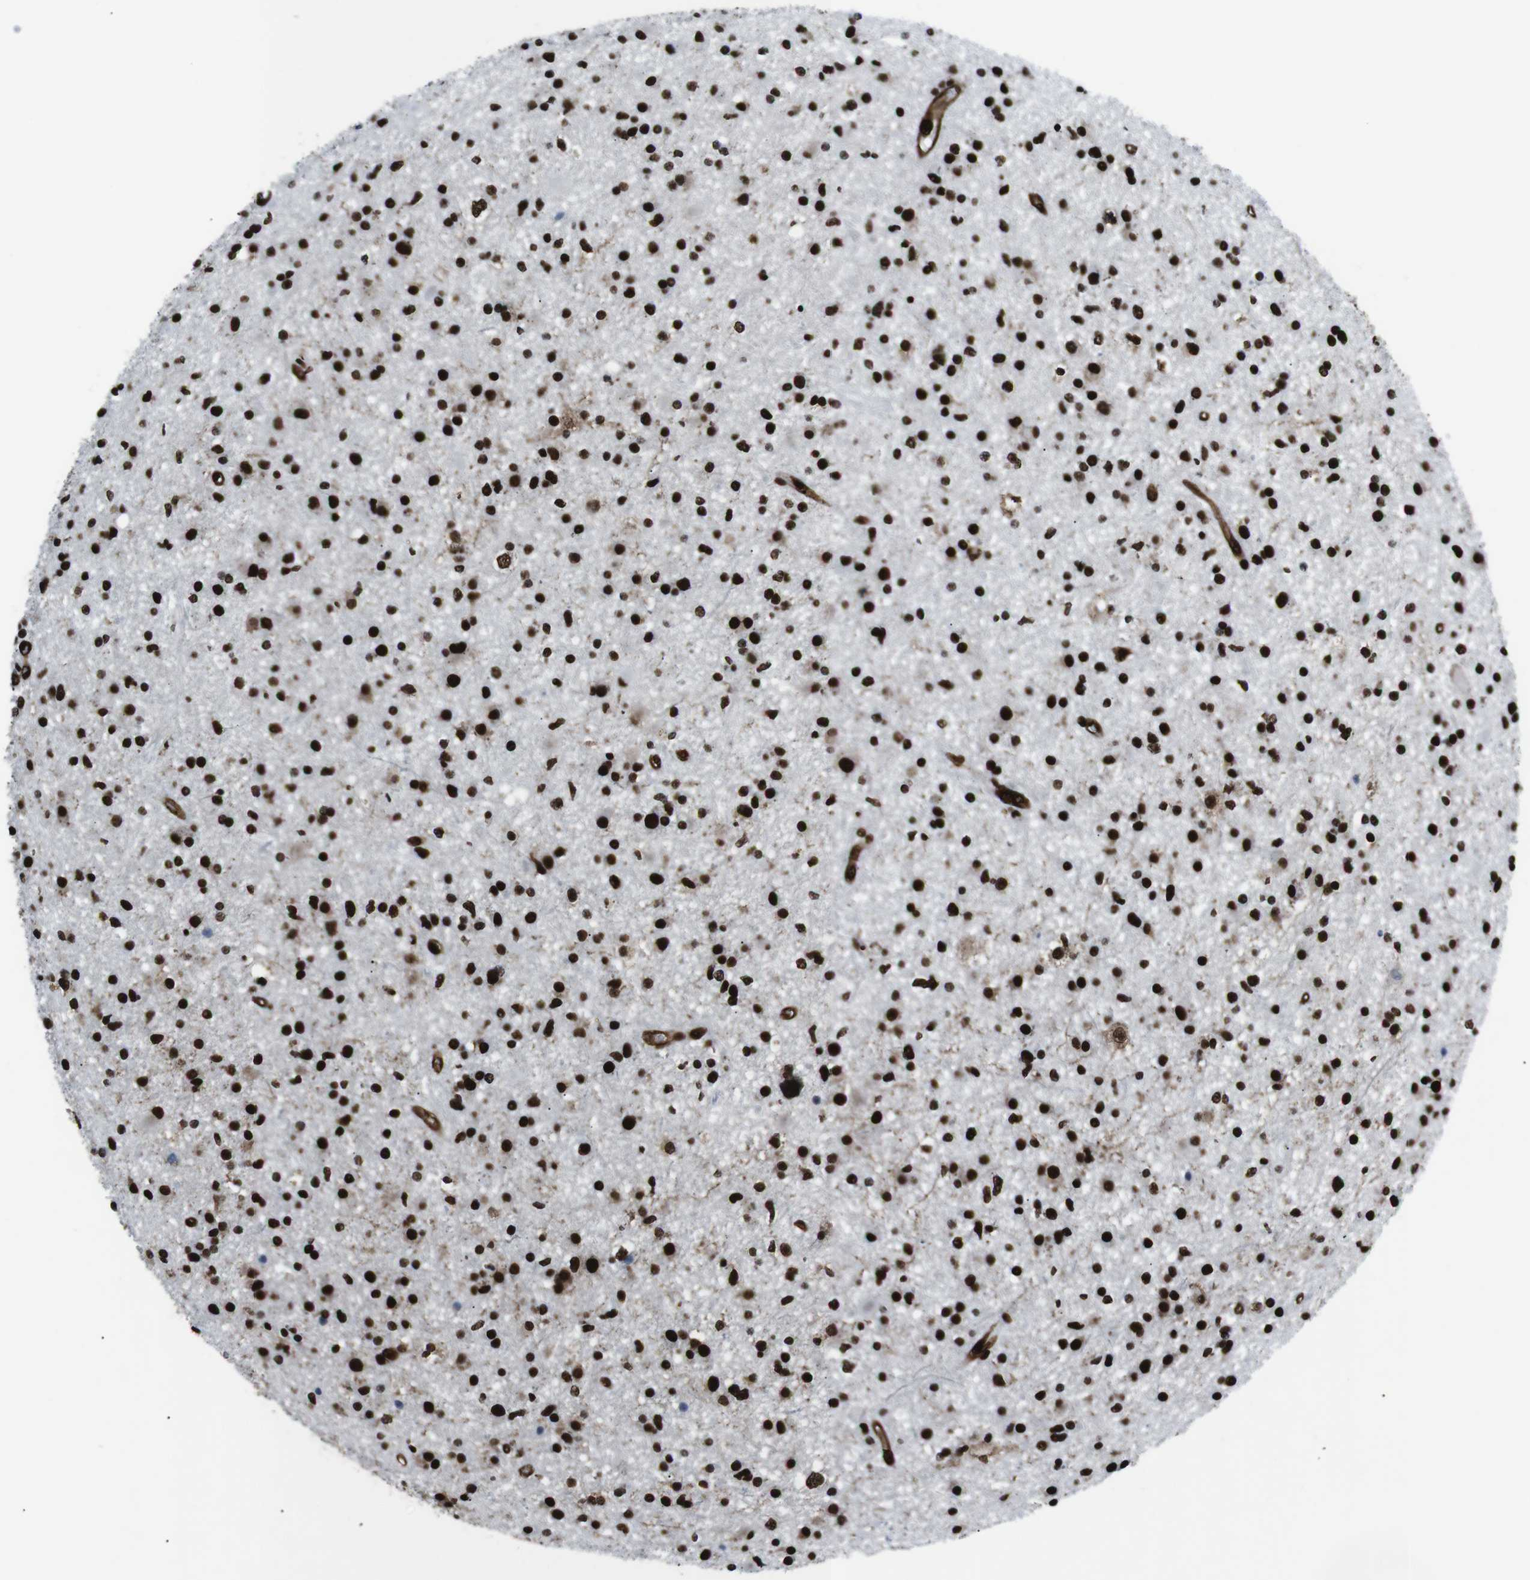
{"staining": {"intensity": "strong", "quantity": ">75%", "location": "nuclear"}, "tissue": "glioma", "cell_type": "Tumor cells", "image_type": "cancer", "snomed": [{"axis": "morphology", "description": "Glioma, malignant, High grade"}, {"axis": "topography", "description": "Brain"}], "caption": "Immunohistochemistry of human glioma demonstrates high levels of strong nuclear expression in about >75% of tumor cells.", "gene": "HNRNPU", "patient": {"sex": "male", "age": 33}}